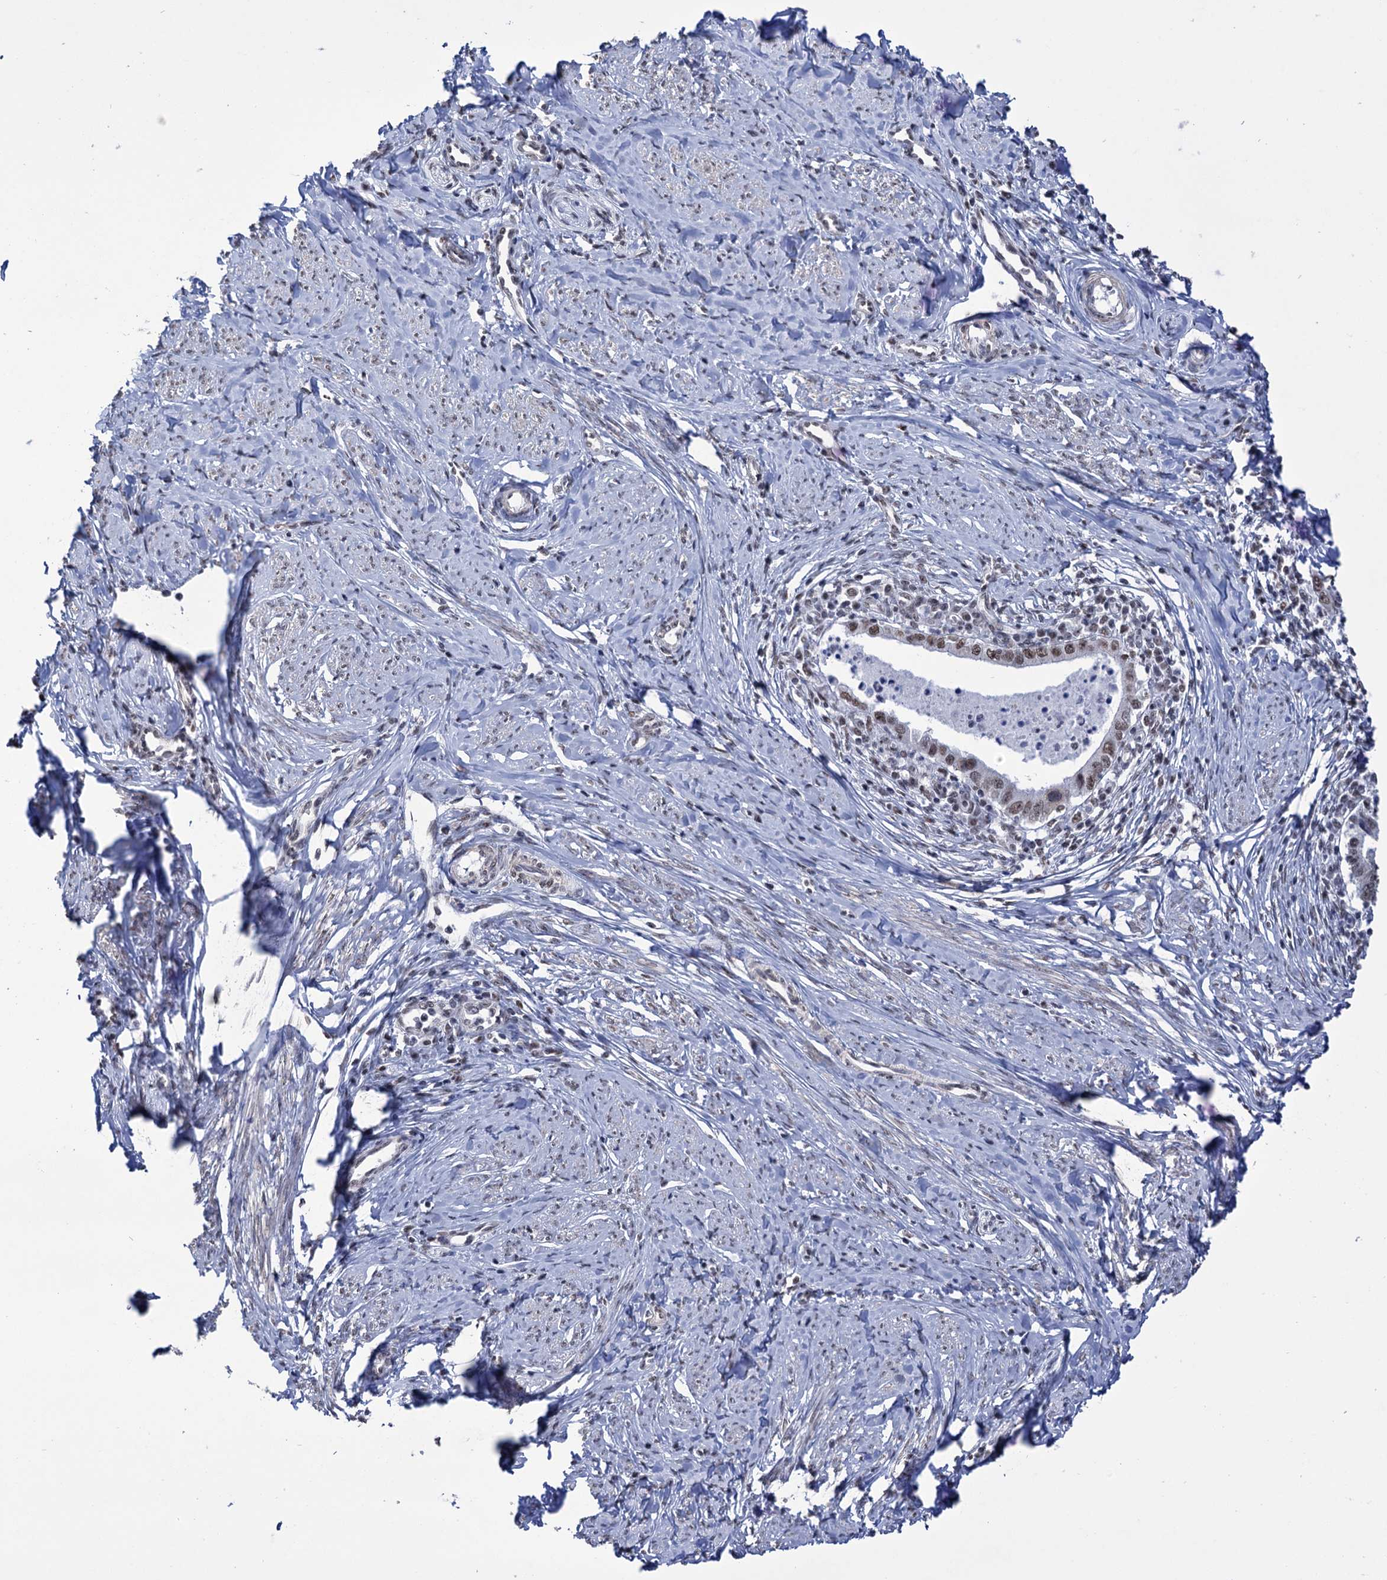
{"staining": {"intensity": "weak", "quantity": "25%-75%", "location": "nuclear"}, "tissue": "cervical cancer", "cell_type": "Tumor cells", "image_type": "cancer", "snomed": [{"axis": "morphology", "description": "Adenocarcinoma, NOS"}, {"axis": "topography", "description": "Cervix"}], "caption": "Human cervical cancer stained with a brown dye exhibits weak nuclear positive staining in approximately 25%-75% of tumor cells.", "gene": "ABHD10", "patient": {"sex": "female", "age": 36}}